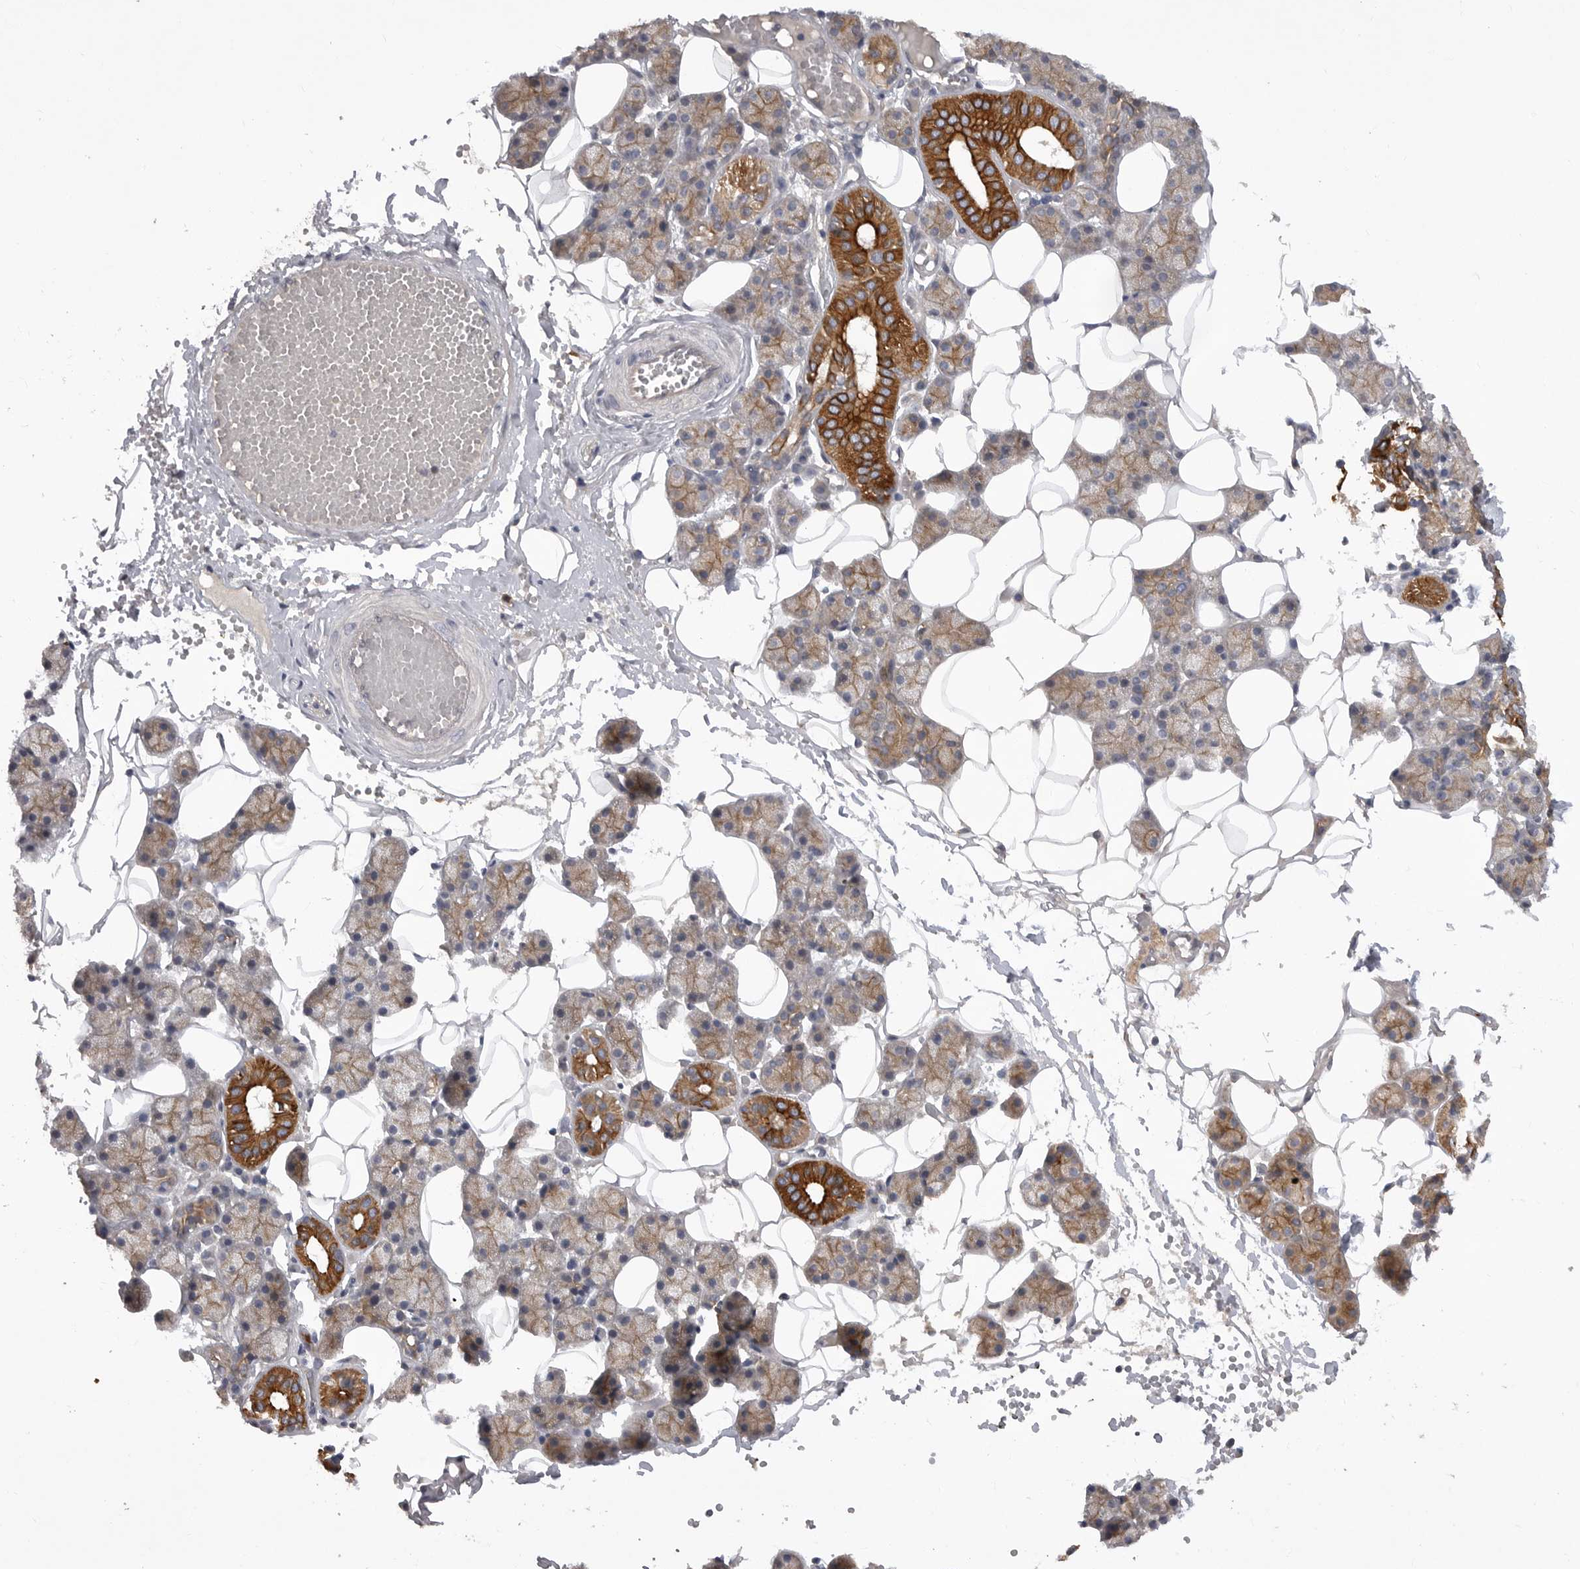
{"staining": {"intensity": "strong", "quantity": "<25%", "location": "cytoplasmic/membranous"}, "tissue": "salivary gland", "cell_type": "Glandular cells", "image_type": "normal", "snomed": [{"axis": "morphology", "description": "Normal tissue, NOS"}, {"axis": "topography", "description": "Salivary gland"}], "caption": "Glandular cells demonstrate medium levels of strong cytoplasmic/membranous positivity in approximately <25% of cells in normal human salivary gland. Ihc stains the protein in brown and the nuclei are stained blue.", "gene": "DHDDS", "patient": {"sex": "female", "age": 33}}